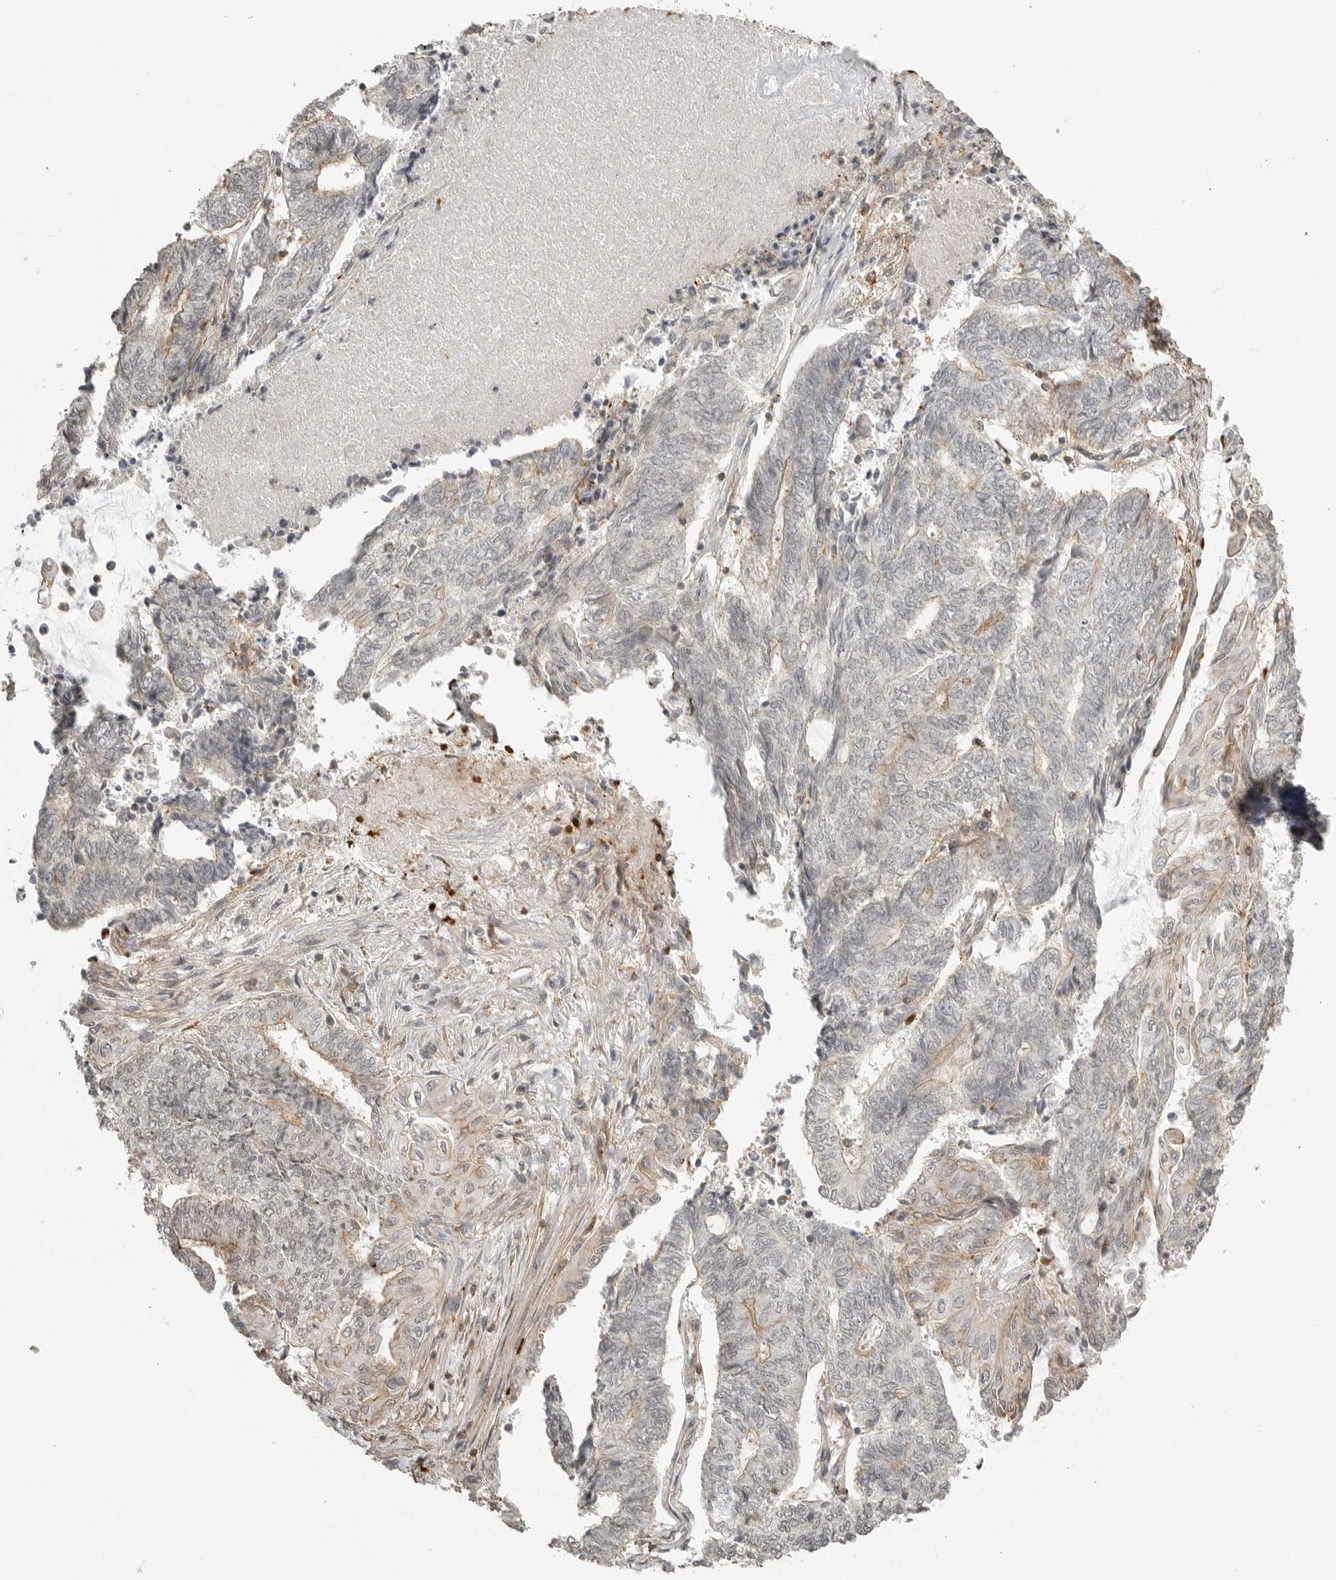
{"staining": {"intensity": "moderate", "quantity": "<25%", "location": "cytoplasmic/membranous"}, "tissue": "endometrial cancer", "cell_type": "Tumor cells", "image_type": "cancer", "snomed": [{"axis": "morphology", "description": "Adenocarcinoma, NOS"}, {"axis": "topography", "description": "Uterus"}, {"axis": "topography", "description": "Endometrium"}], "caption": "The immunohistochemical stain shows moderate cytoplasmic/membranous positivity in tumor cells of adenocarcinoma (endometrial) tissue.", "gene": "GPC2", "patient": {"sex": "female", "age": 70}}